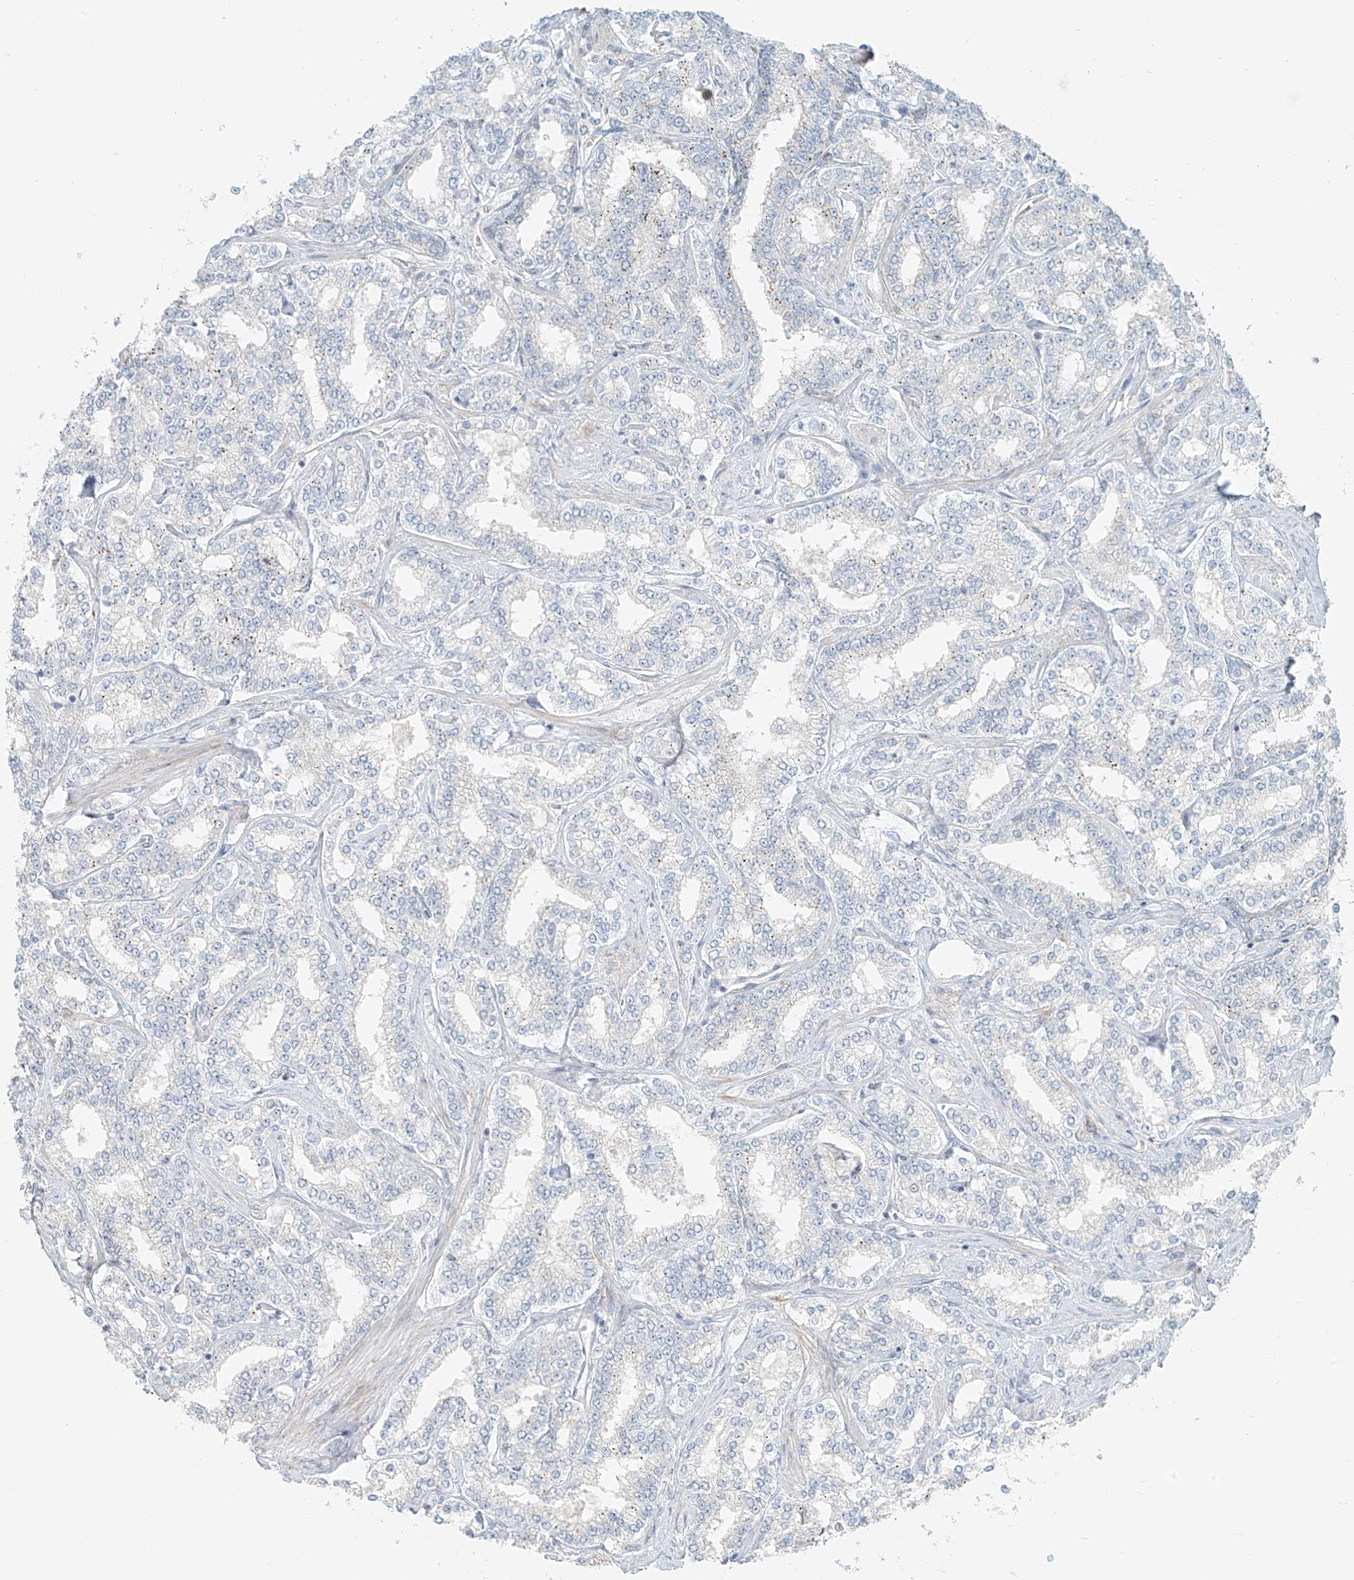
{"staining": {"intensity": "negative", "quantity": "none", "location": "none"}, "tissue": "prostate cancer", "cell_type": "Tumor cells", "image_type": "cancer", "snomed": [{"axis": "morphology", "description": "Normal tissue, NOS"}, {"axis": "morphology", "description": "Adenocarcinoma, High grade"}, {"axis": "topography", "description": "Prostate"}], "caption": "A histopathology image of prostate adenocarcinoma (high-grade) stained for a protein reveals no brown staining in tumor cells.", "gene": "UST", "patient": {"sex": "male", "age": 83}}